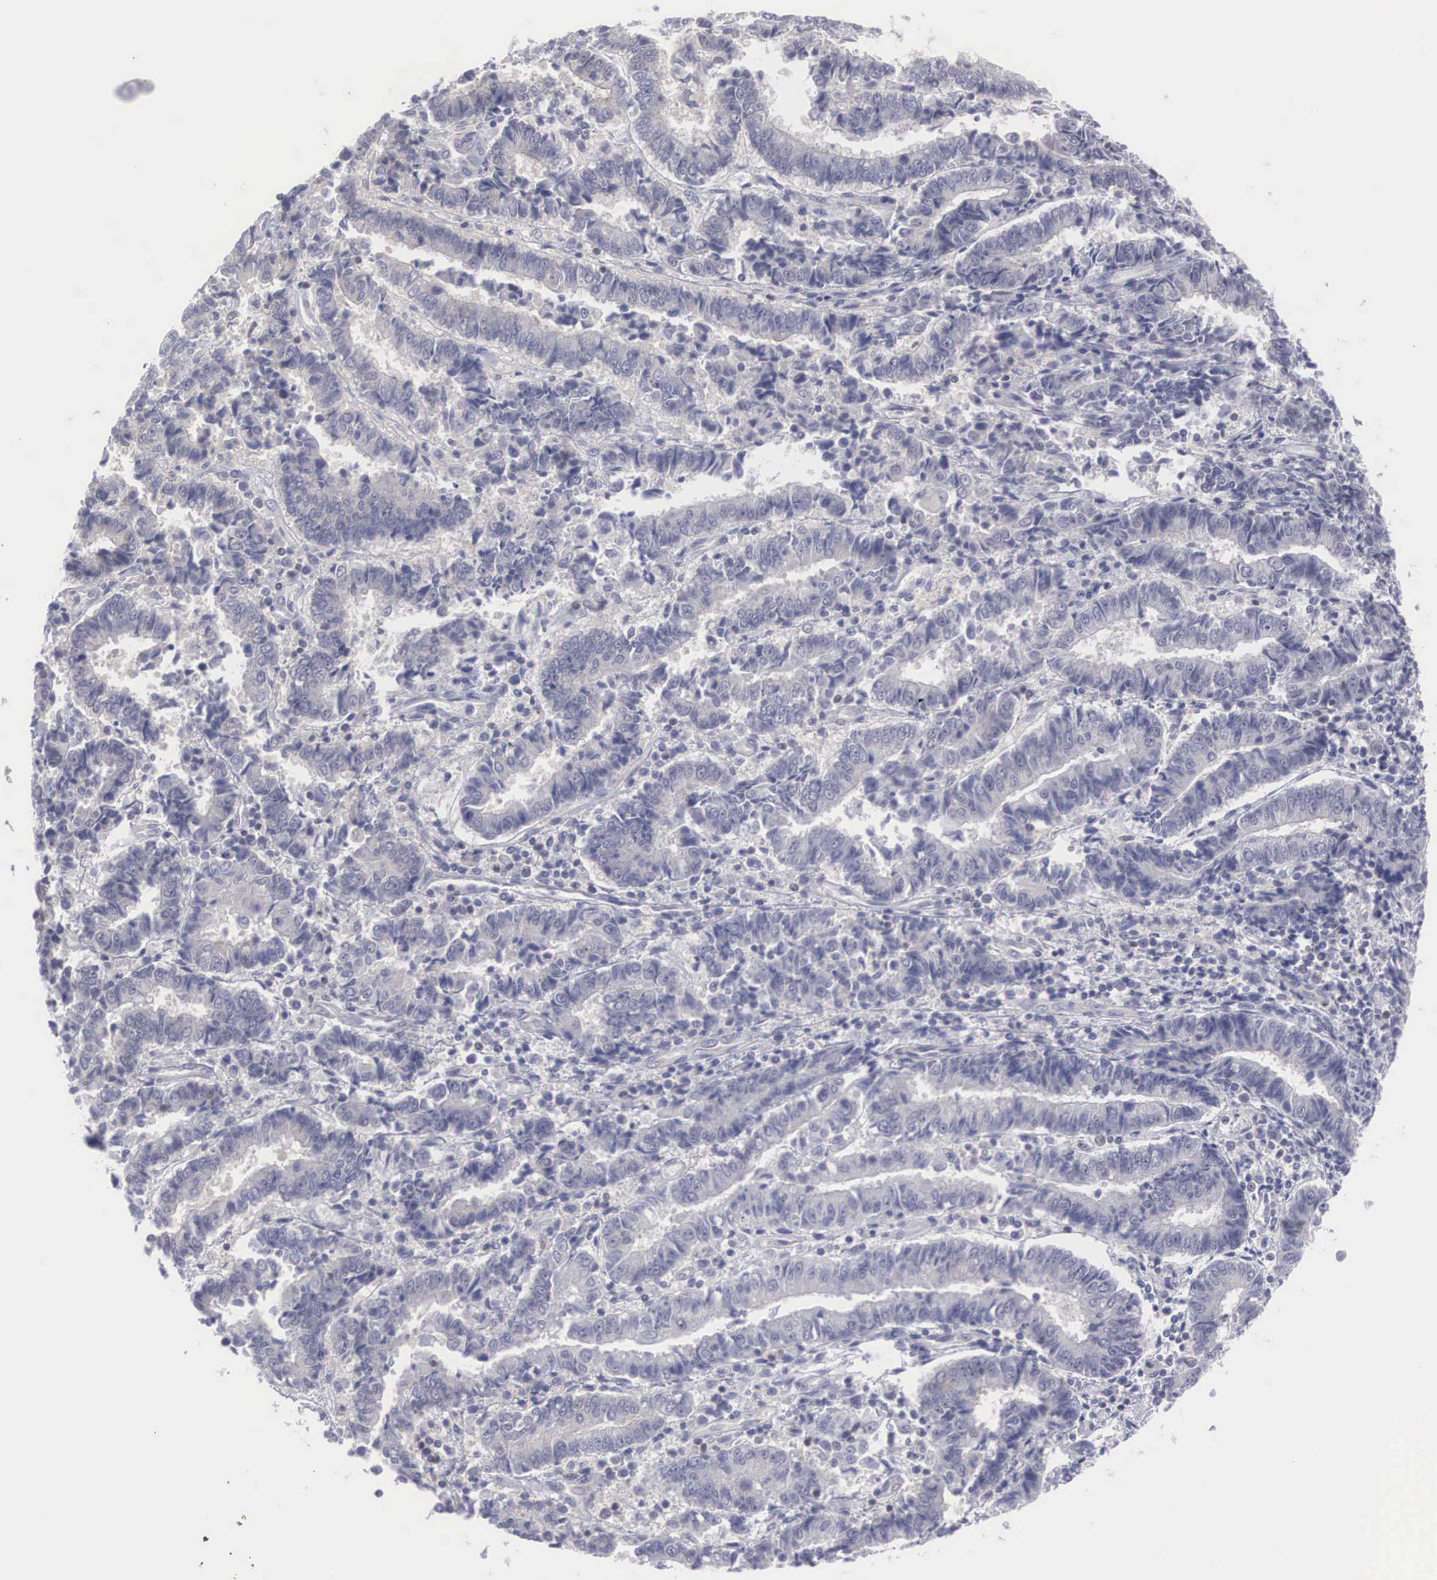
{"staining": {"intensity": "negative", "quantity": "none", "location": "none"}, "tissue": "endometrial cancer", "cell_type": "Tumor cells", "image_type": "cancer", "snomed": [{"axis": "morphology", "description": "Adenocarcinoma, NOS"}, {"axis": "topography", "description": "Endometrium"}], "caption": "IHC image of human endometrial cancer stained for a protein (brown), which reveals no positivity in tumor cells.", "gene": "RBPJ", "patient": {"sex": "female", "age": 75}}